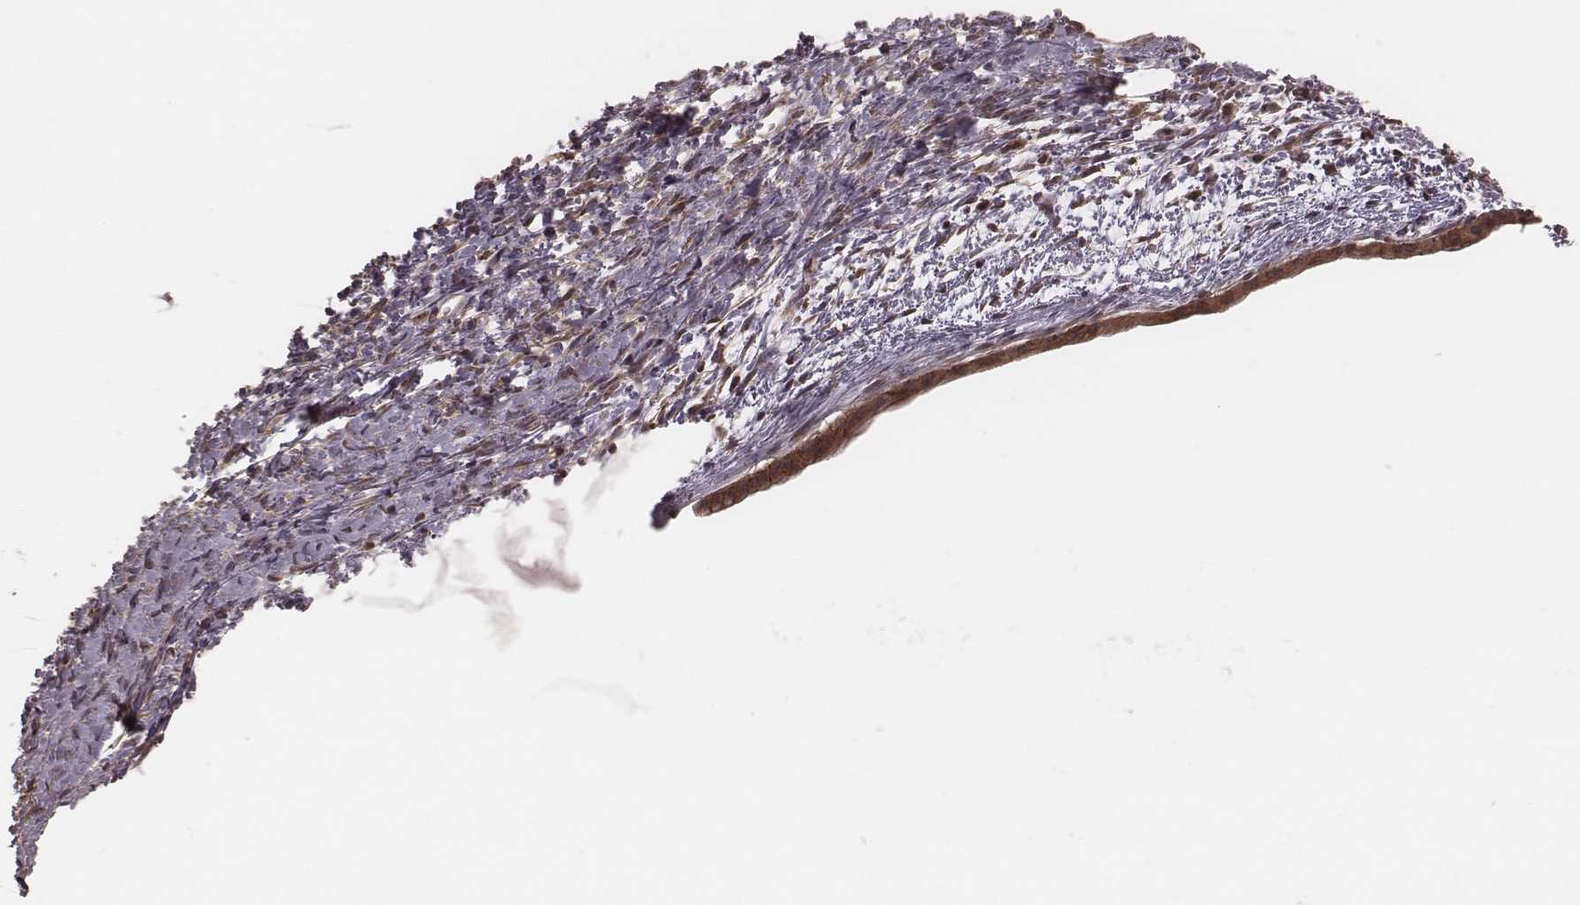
{"staining": {"intensity": "strong", "quantity": ">75%", "location": "cytoplasmic/membranous"}, "tissue": "ovarian cancer", "cell_type": "Tumor cells", "image_type": "cancer", "snomed": [{"axis": "morphology", "description": "Cystadenocarcinoma, mucinous, NOS"}, {"axis": "topography", "description": "Ovary"}], "caption": "An immunohistochemistry (IHC) photomicrograph of tumor tissue is shown. Protein staining in brown shows strong cytoplasmic/membranous positivity in ovarian mucinous cystadenocarcinoma within tumor cells.", "gene": "MYO19", "patient": {"sex": "female", "age": 41}}